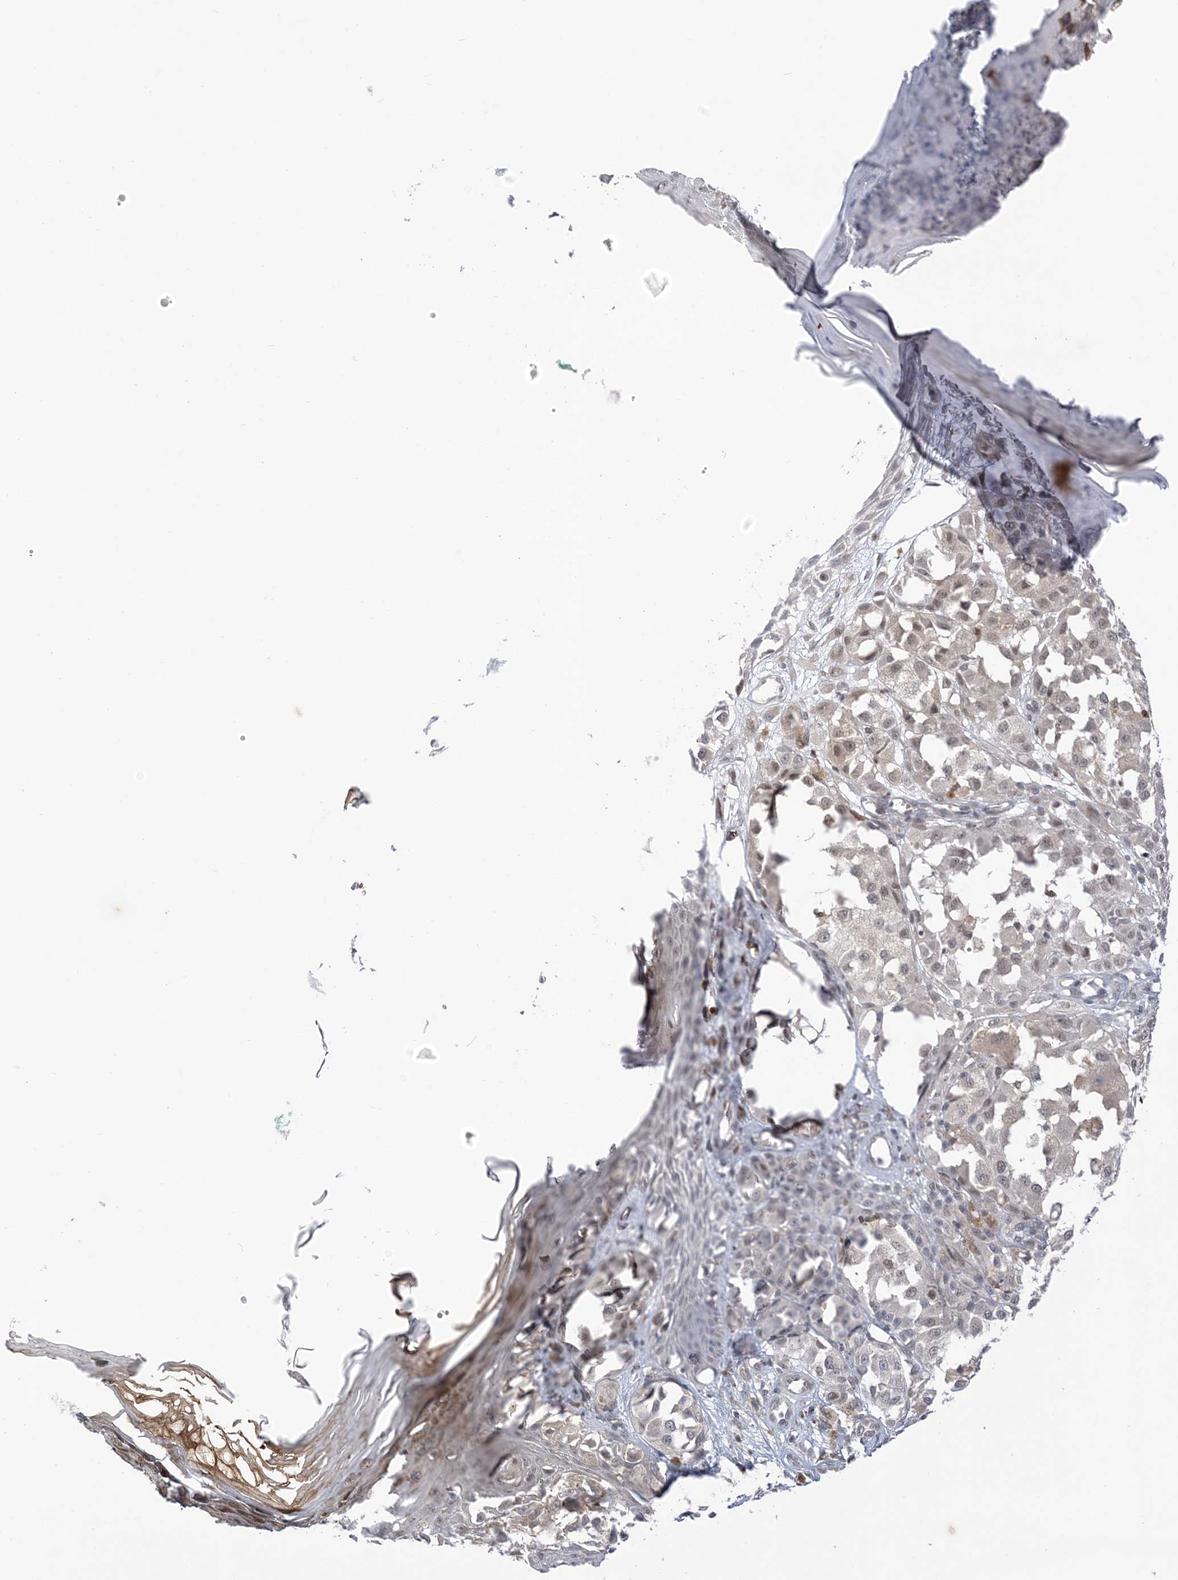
{"staining": {"intensity": "negative", "quantity": "none", "location": "none"}, "tissue": "melanoma", "cell_type": "Tumor cells", "image_type": "cancer", "snomed": [{"axis": "morphology", "description": "Malignant melanoma, NOS"}, {"axis": "topography", "description": "Skin of leg"}], "caption": "This is a image of IHC staining of malignant melanoma, which shows no positivity in tumor cells.", "gene": "RANBP9", "patient": {"sex": "female", "age": 72}}